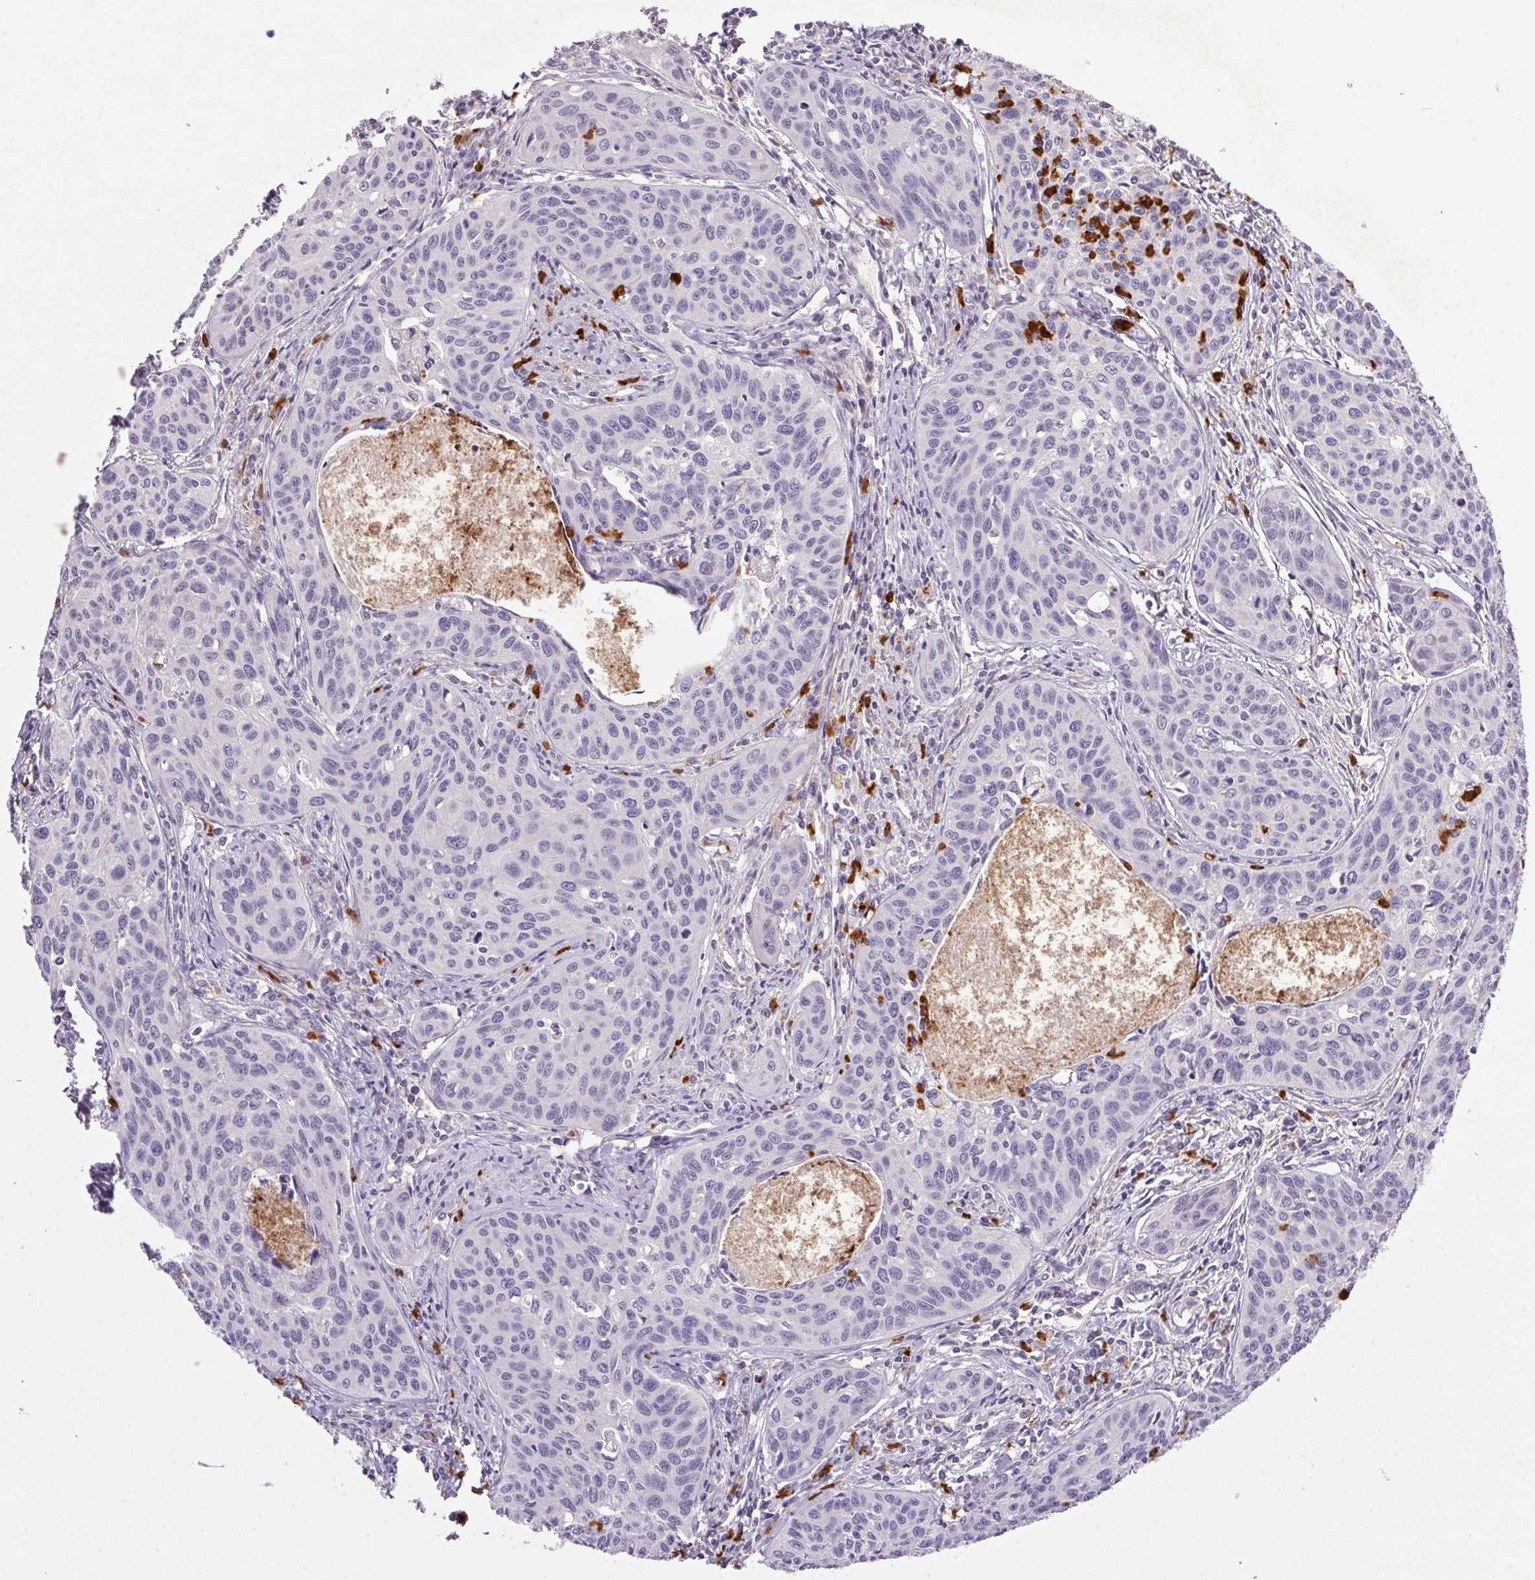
{"staining": {"intensity": "negative", "quantity": "none", "location": "none"}, "tissue": "cervical cancer", "cell_type": "Tumor cells", "image_type": "cancer", "snomed": [{"axis": "morphology", "description": "Squamous cell carcinoma, NOS"}, {"axis": "topography", "description": "Cervix"}], "caption": "The image displays no significant positivity in tumor cells of cervical squamous cell carcinoma.", "gene": "TRDN", "patient": {"sex": "female", "age": 31}}